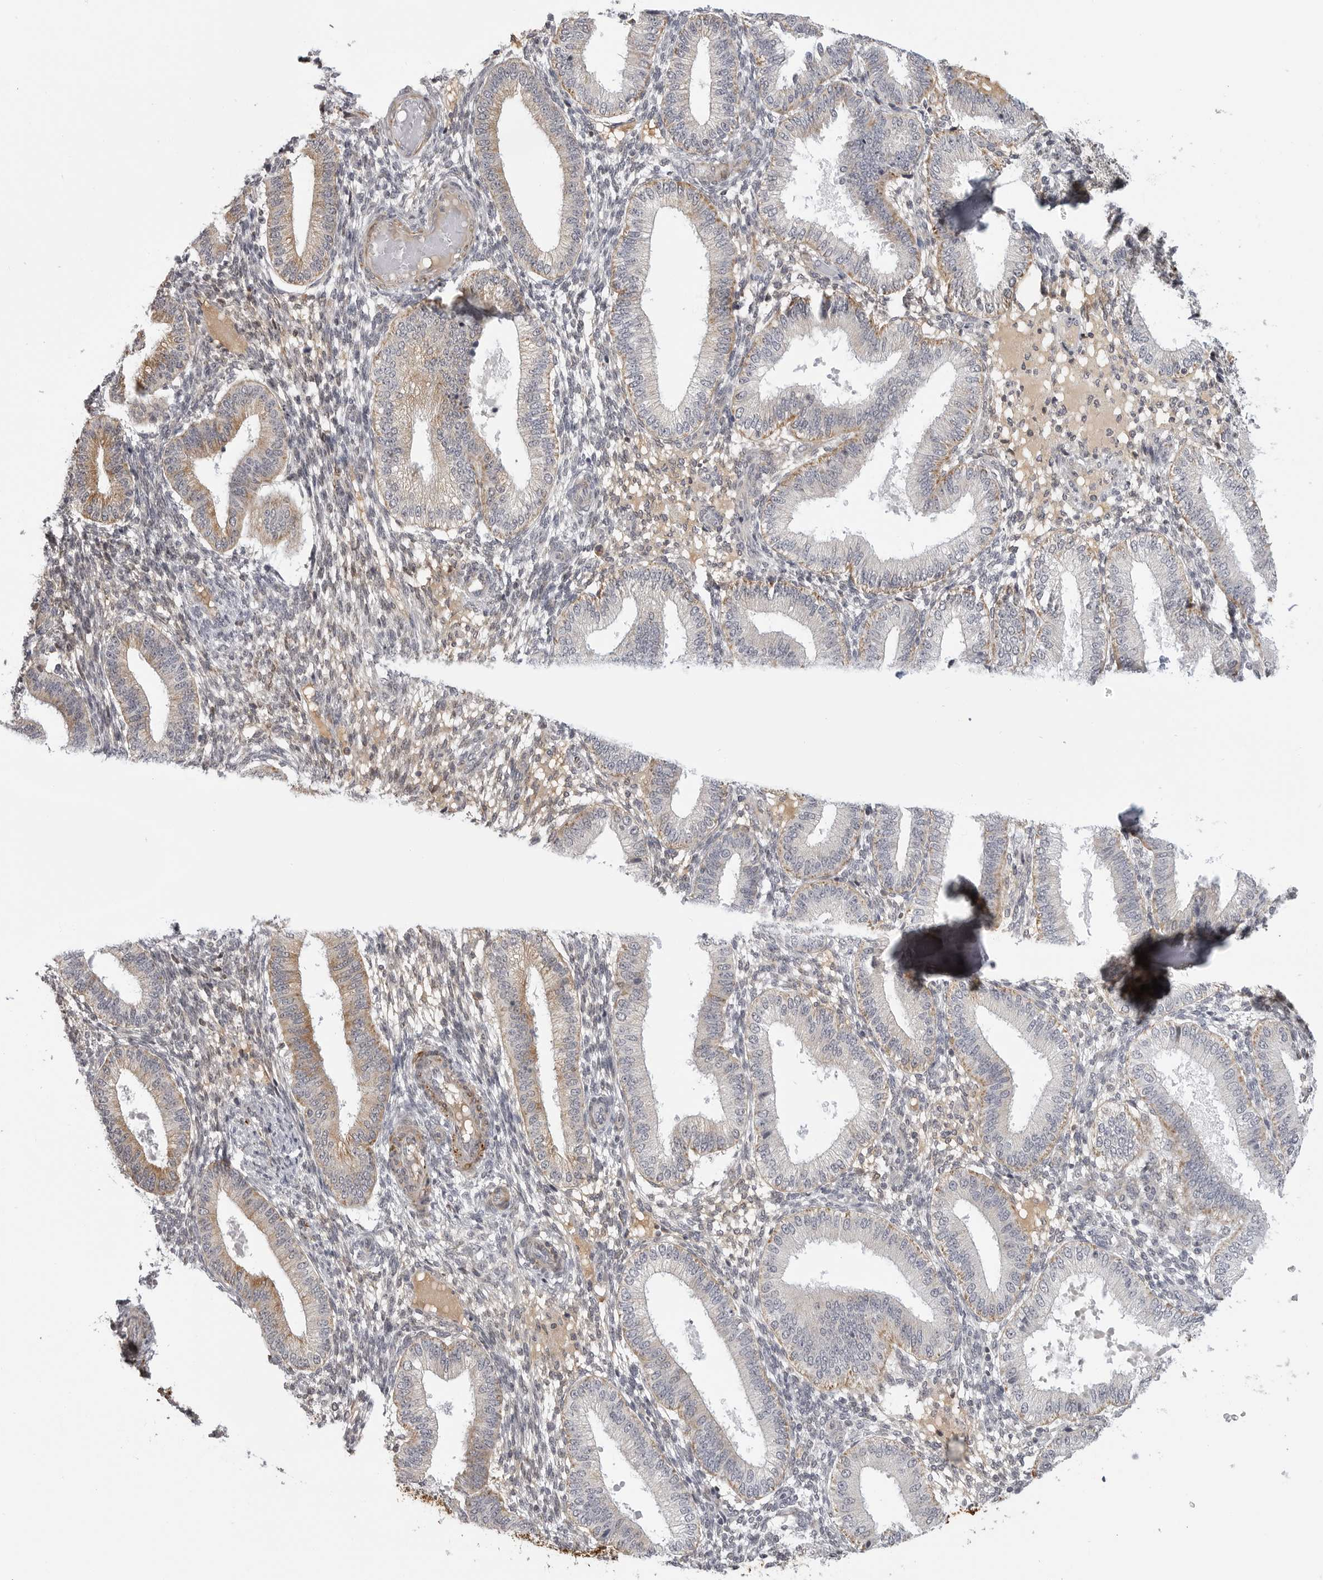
{"staining": {"intensity": "moderate", "quantity": "<25%", "location": "cytoplasmic/membranous"}, "tissue": "endometrium", "cell_type": "Cells in endometrial stroma", "image_type": "normal", "snomed": [{"axis": "morphology", "description": "Normal tissue, NOS"}, {"axis": "topography", "description": "Endometrium"}], "caption": "DAB (3,3'-diaminobenzidine) immunohistochemical staining of unremarkable human endometrium exhibits moderate cytoplasmic/membranous protein positivity in about <25% of cells in endometrial stroma. (IHC, brightfield microscopy, high magnification).", "gene": "MAP7D1", "patient": {"sex": "female", "age": 39}}